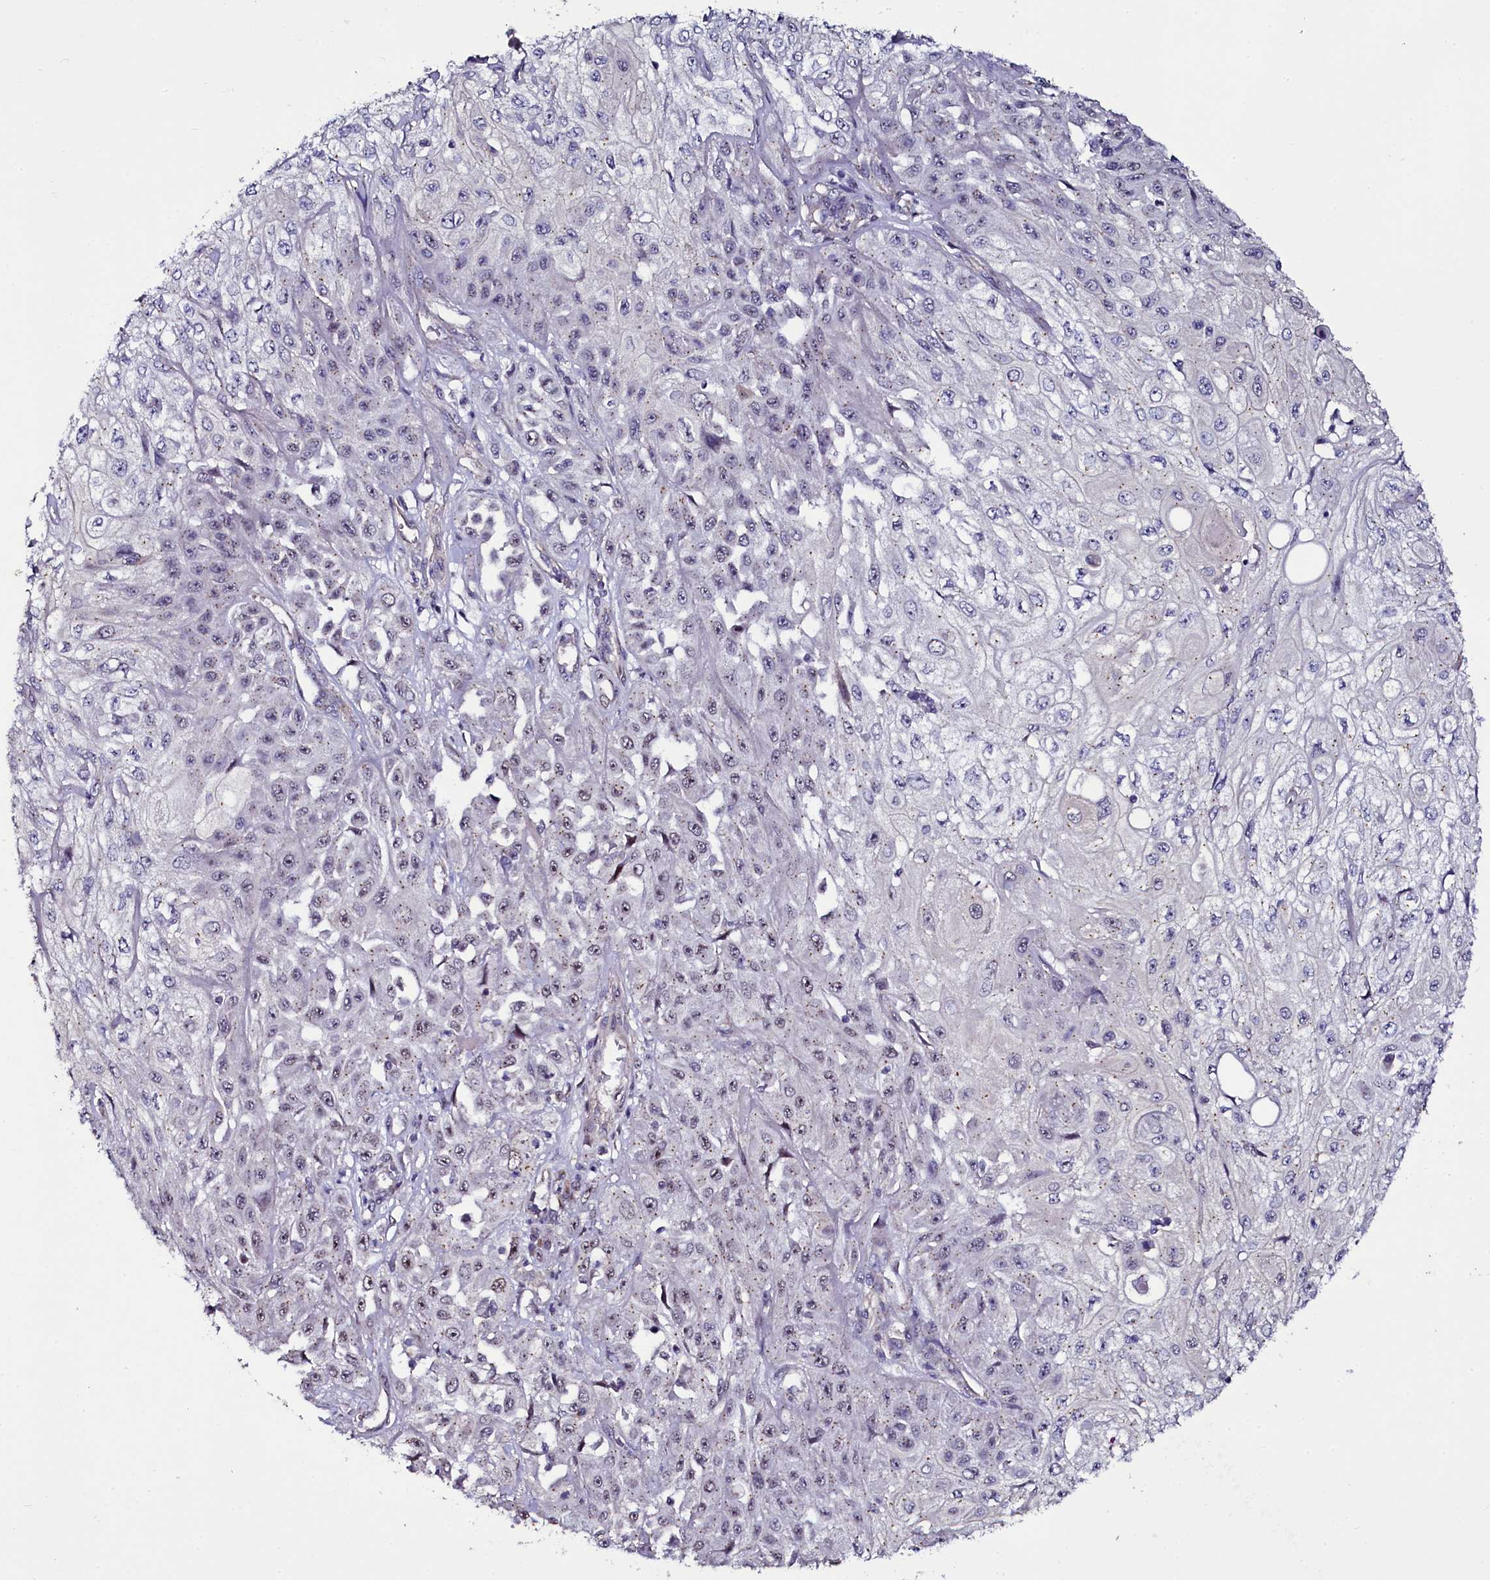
{"staining": {"intensity": "weak", "quantity": "<25%", "location": "nuclear"}, "tissue": "skin cancer", "cell_type": "Tumor cells", "image_type": "cancer", "snomed": [{"axis": "morphology", "description": "Squamous cell carcinoma, NOS"}, {"axis": "morphology", "description": "Squamous cell carcinoma, metastatic, NOS"}, {"axis": "topography", "description": "Skin"}, {"axis": "topography", "description": "Lymph node"}], "caption": "A histopathology image of skin cancer stained for a protein displays no brown staining in tumor cells. Nuclei are stained in blue.", "gene": "USPL1", "patient": {"sex": "male", "age": 75}}